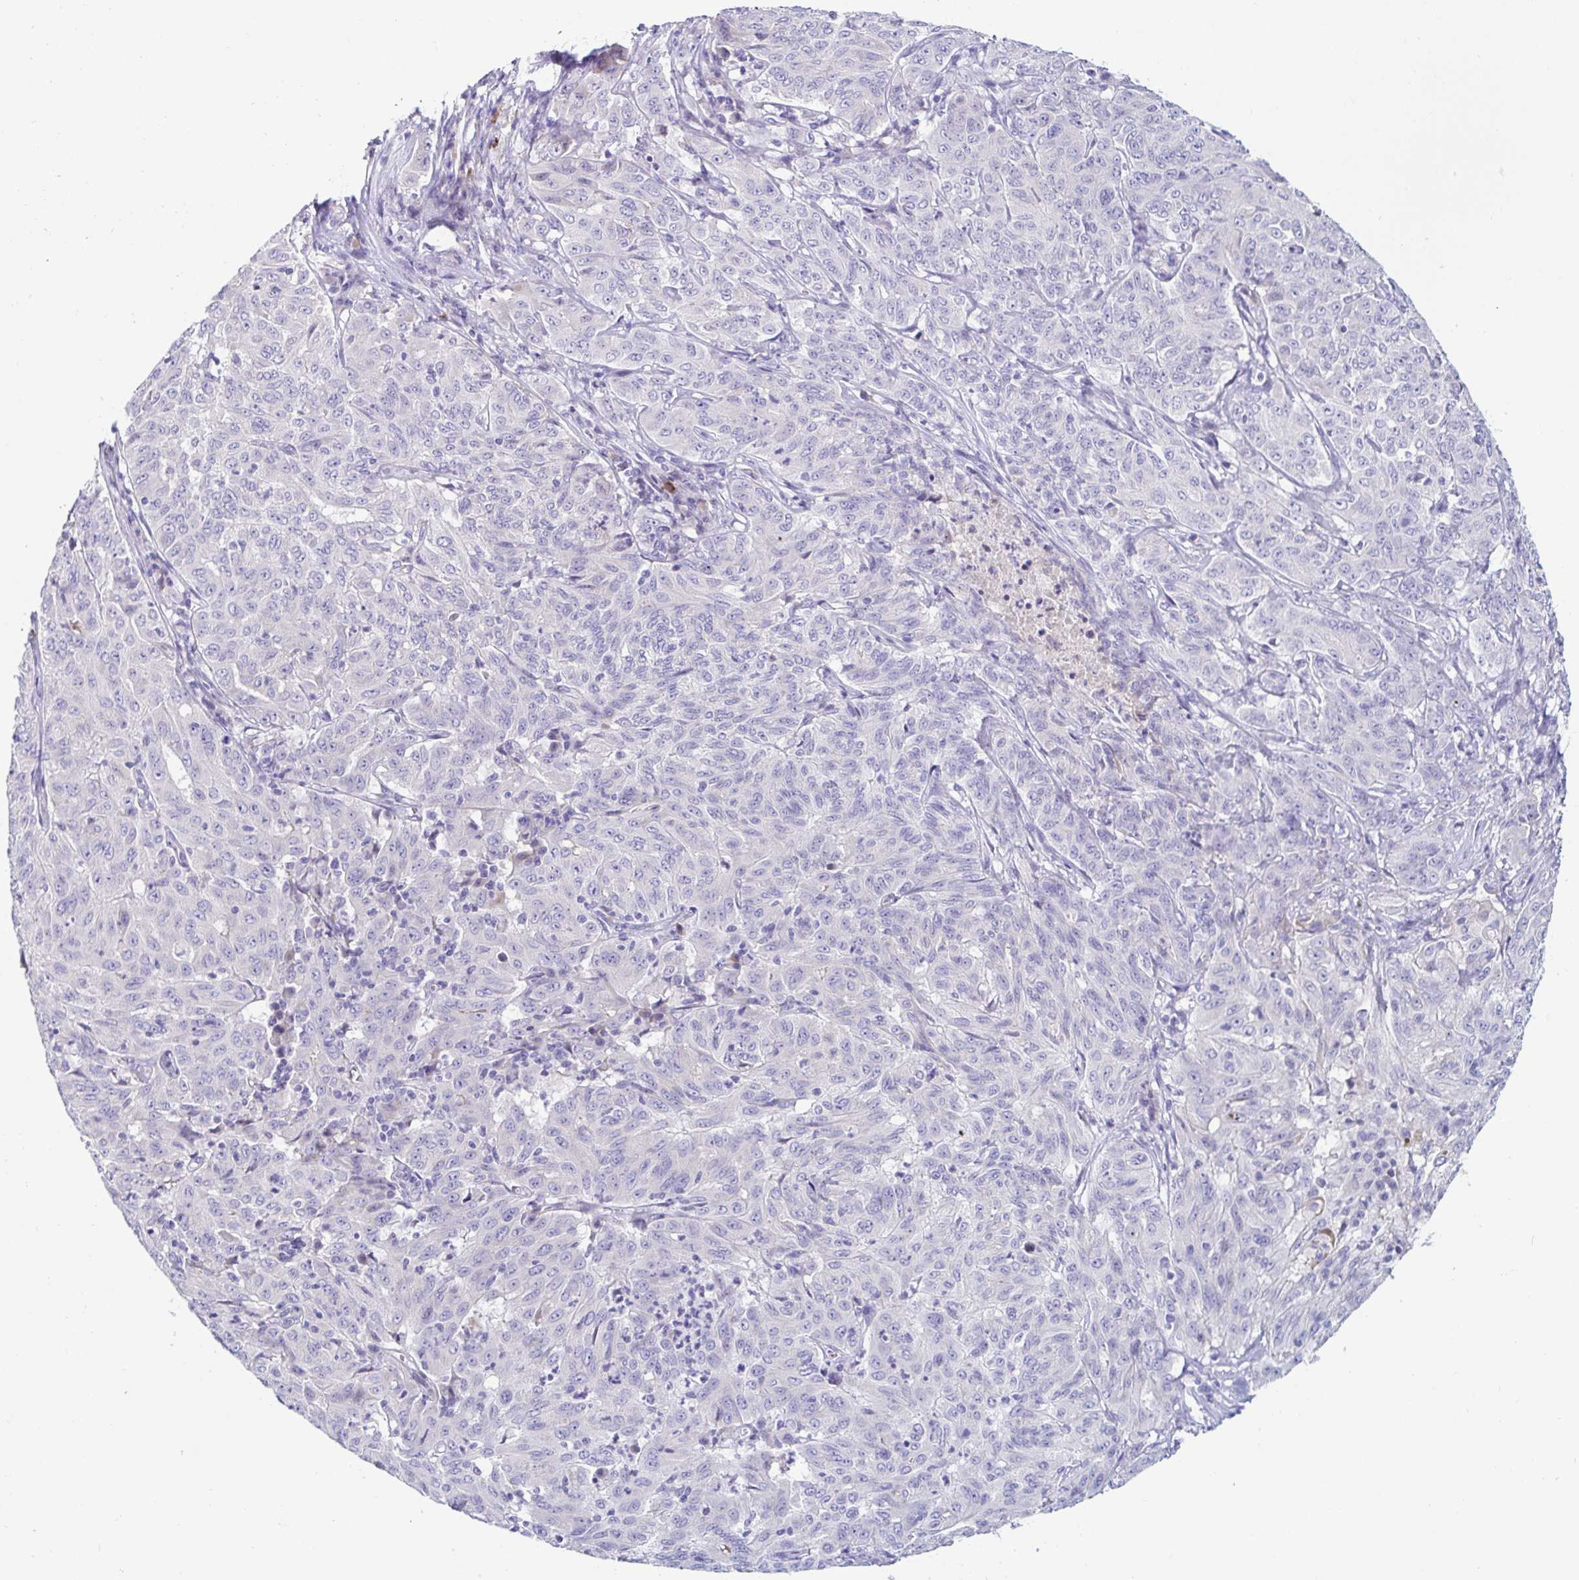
{"staining": {"intensity": "negative", "quantity": "none", "location": "none"}, "tissue": "pancreatic cancer", "cell_type": "Tumor cells", "image_type": "cancer", "snomed": [{"axis": "morphology", "description": "Adenocarcinoma, NOS"}, {"axis": "topography", "description": "Pancreas"}], "caption": "Tumor cells show no significant protein expression in pancreatic adenocarcinoma.", "gene": "C4orf17", "patient": {"sex": "male", "age": 63}}